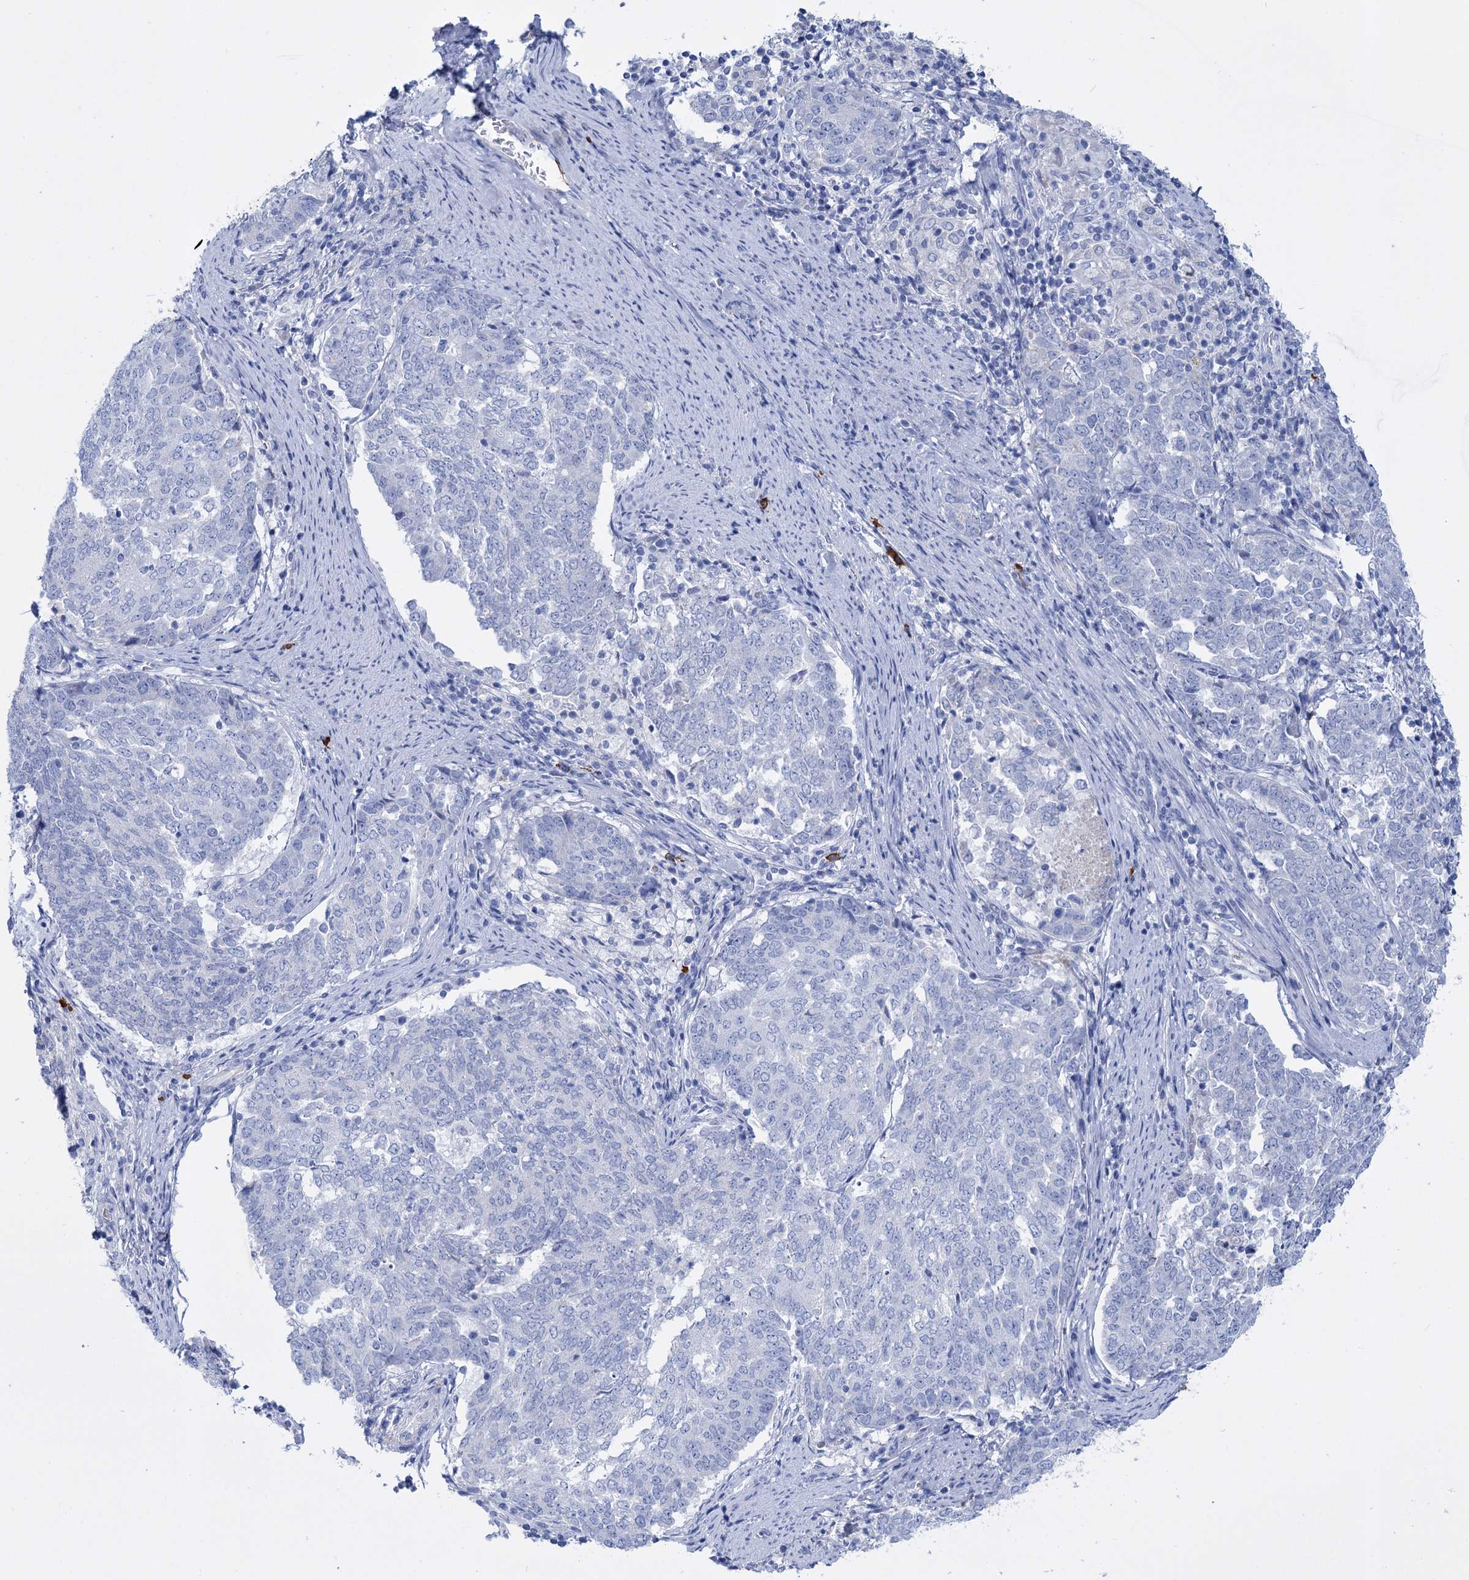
{"staining": {"intensity": "negative", "quantity": "none", "location": "none"}, "tissue": "endometrial cancer", "cell_type": "Tumor cells", "image_type": "cancer", "snomed": [{"axis": "morphology", "description": "Adenocarcinoma, NOS"}, {"axis": "topography", "description": "Endometrium"}], "caption": "Tumor cells show no significant protein expression in endometrial cancer.", "gene": "FBXW12", "patient": {"sex": "female", "age": 80}}